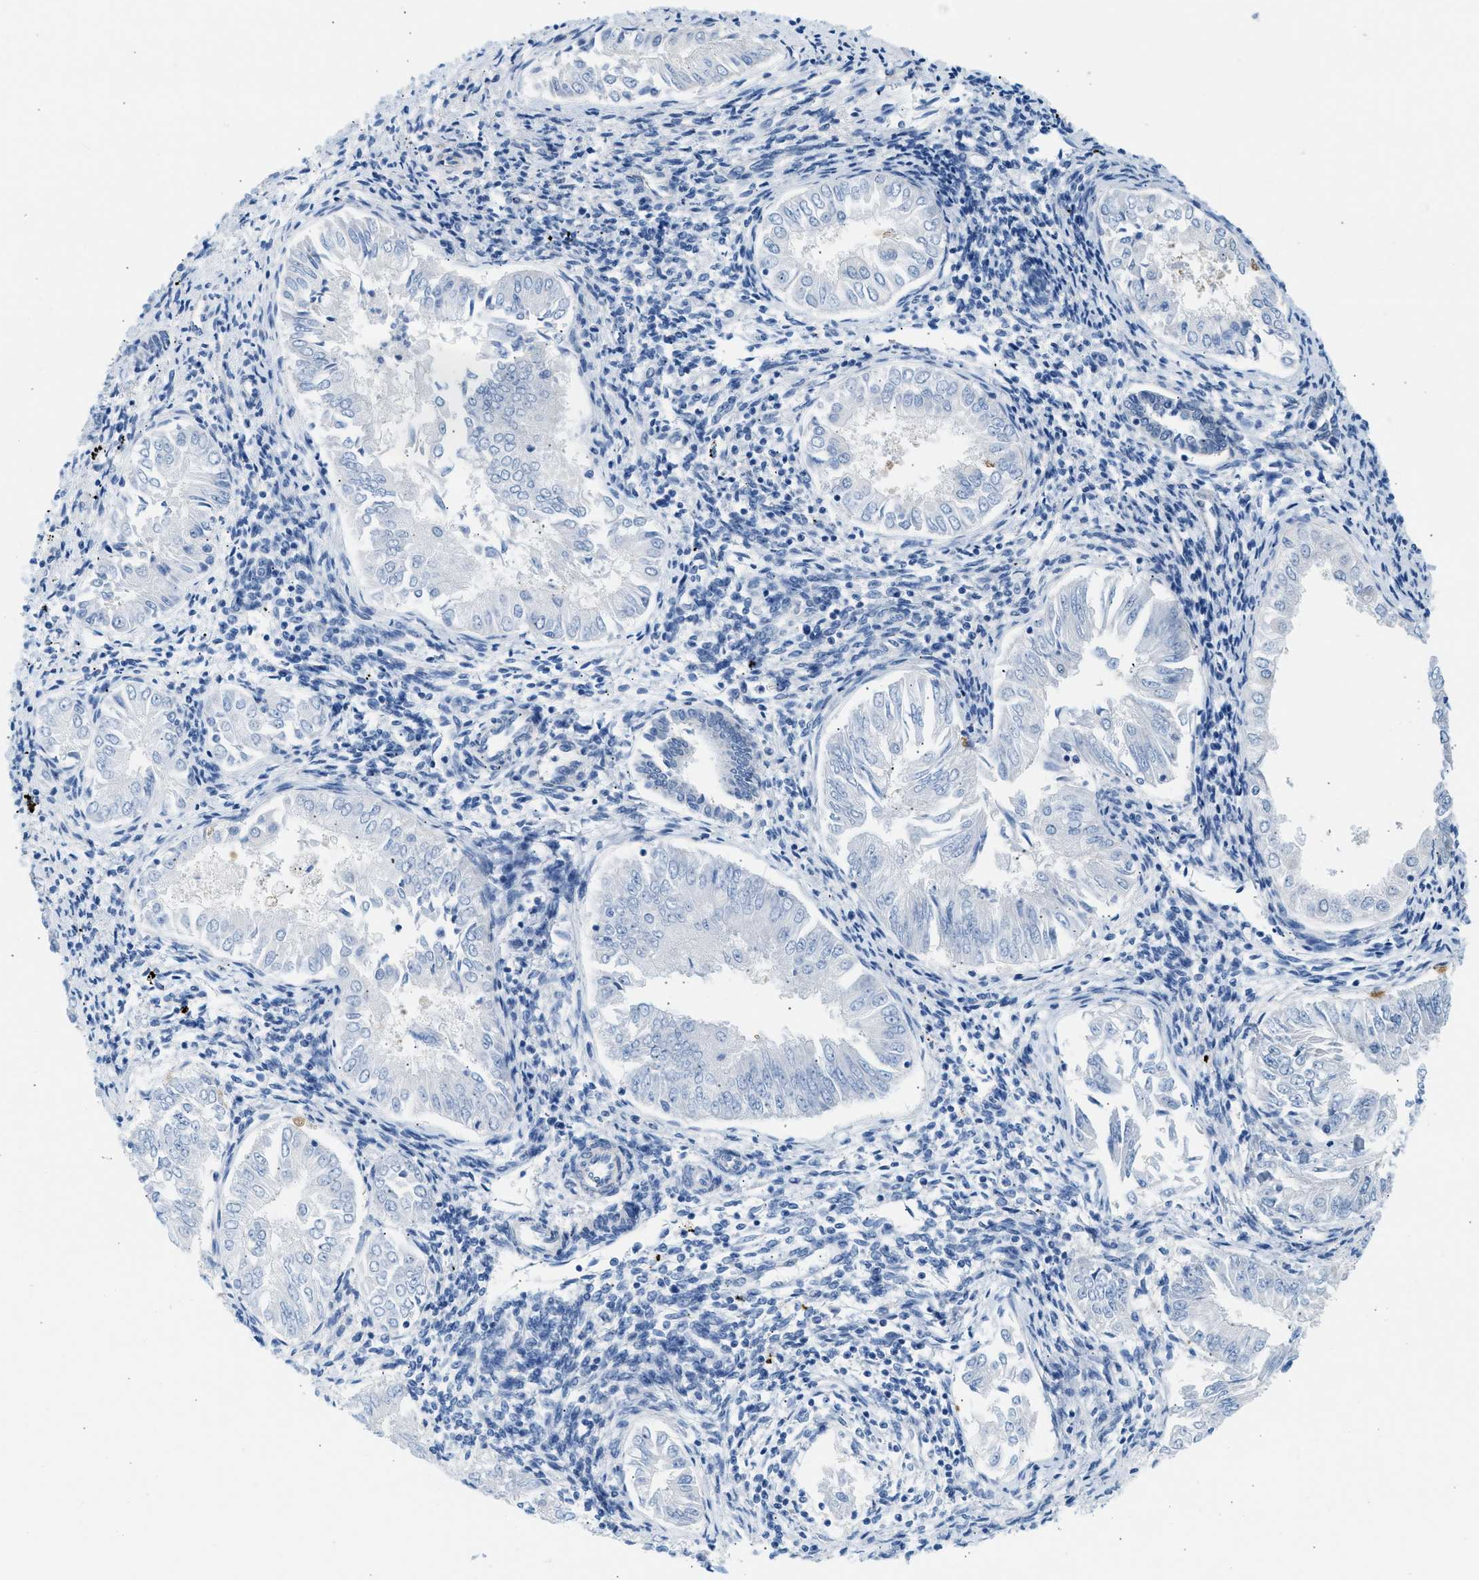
{"staining": {"intensity": "negative", "quantity": "none", "location": "none"}, "tissue": "endometrial cancer", "cell_type": "Tumor cells", "image_type": "cancer", "snomed": [{"axis": "morphology", "description": "Adenocarcinoma, NOS"}, {"axis": "topography", "description": "Endometrium"}], "caption": "This is an immunohistochemistry micrograph of endometrial cancer. There is no staining in tumor cells.", "gene": "SPAM1", "patient": {"sex": "female", "age": 53}}